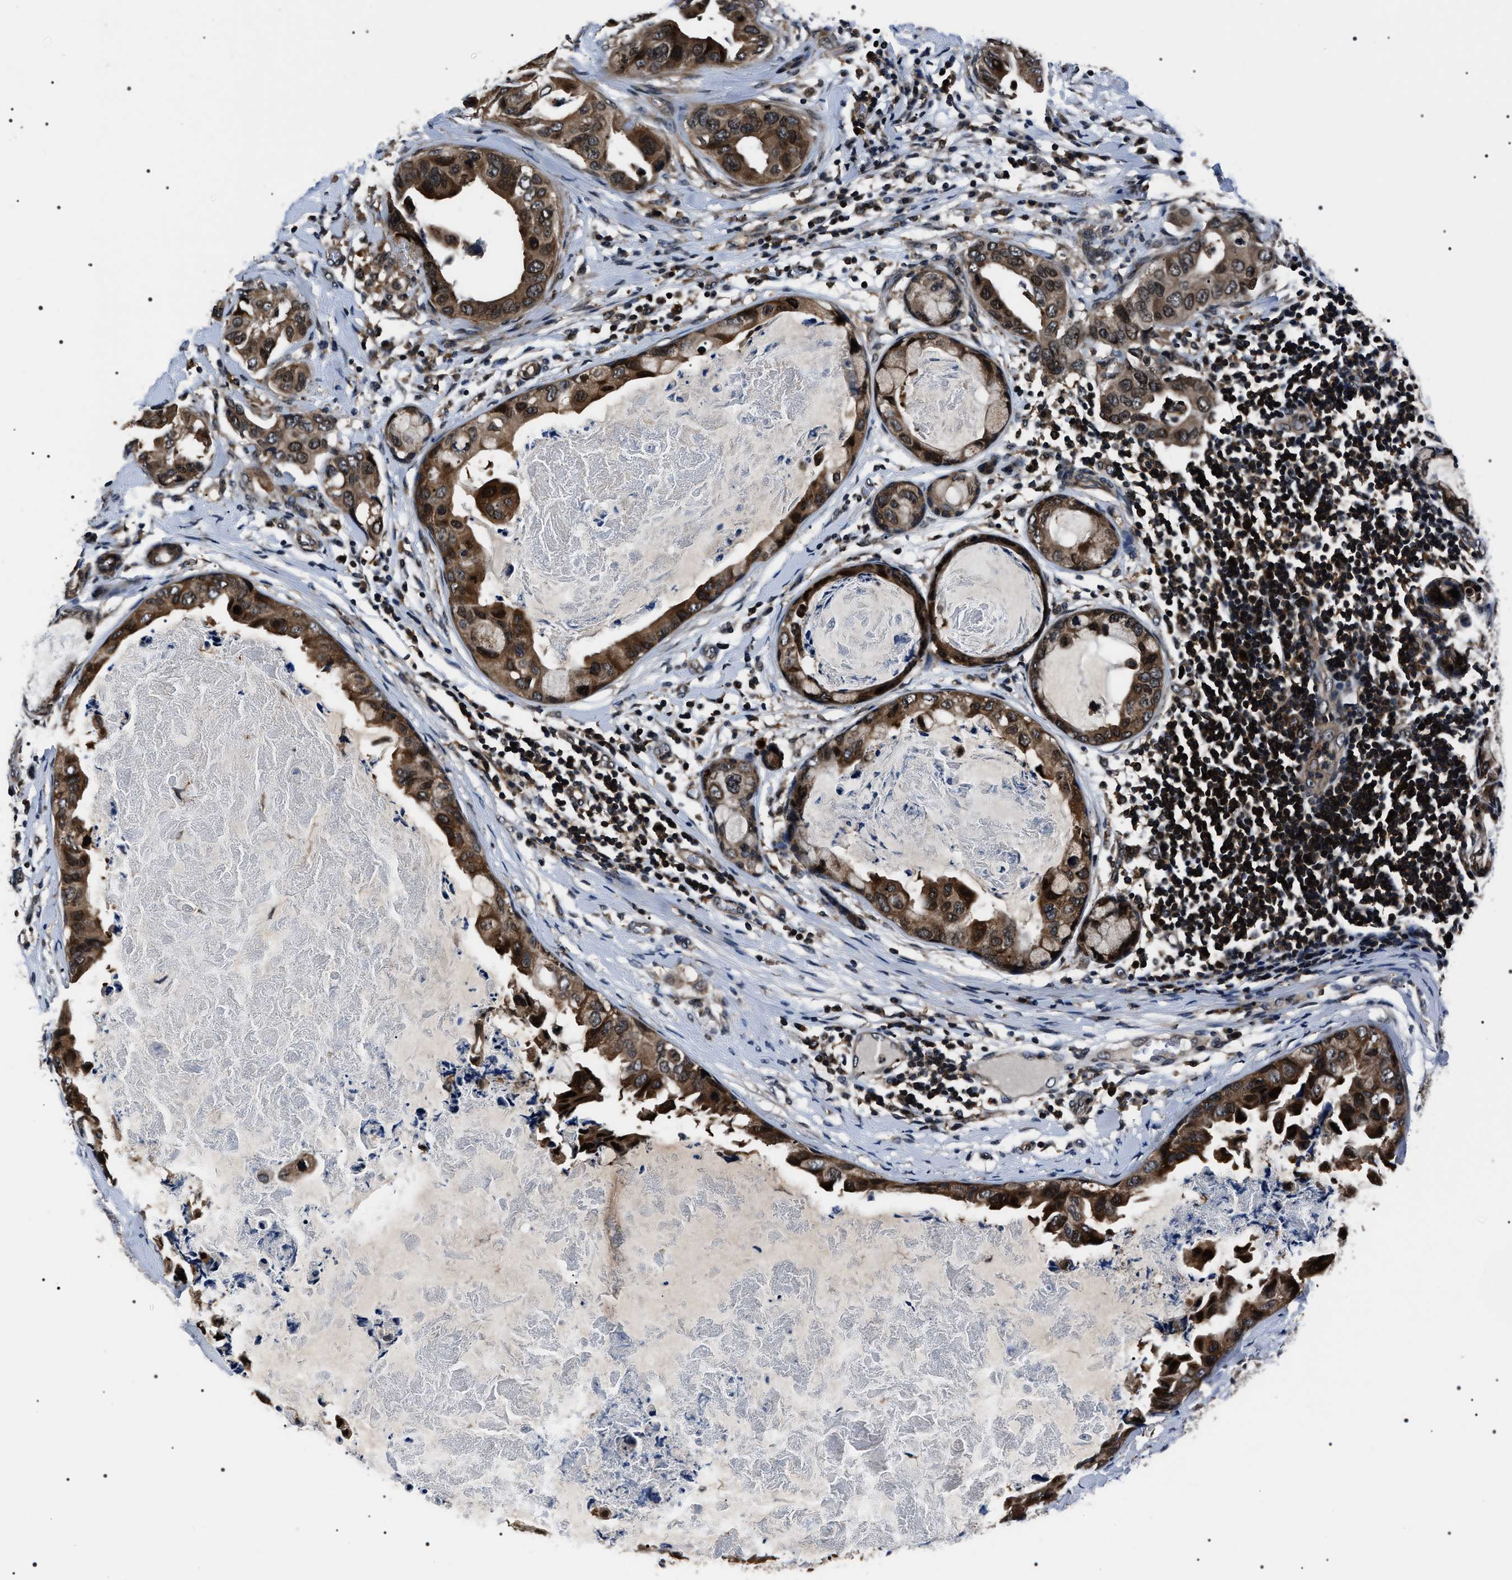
{"staining": {"intensity": "moderate", "quantity": ">75%", "location": "cytoplasmic/membranous,nuclear"}, "tissue": "breast cancer", "cell_type": "Tumor cells", "image_type": "cancer", "snomed": [{"axis": "morphology", "description": "Duct carcinoma"}, {"axis": "topography", "description": "Breast"}], "caption": "This histopathology image displays breast intraductal carcinoma stained with immunohistochemistry (IHC) to label a protein in brown. The cytoplasmic/membranous and nuclear of tumor cells show moderate positivity for the protein. Nuclei are counter-stained blue.", "gene": "SIPA1", "patient": {"sex": "female", "age": 40}}